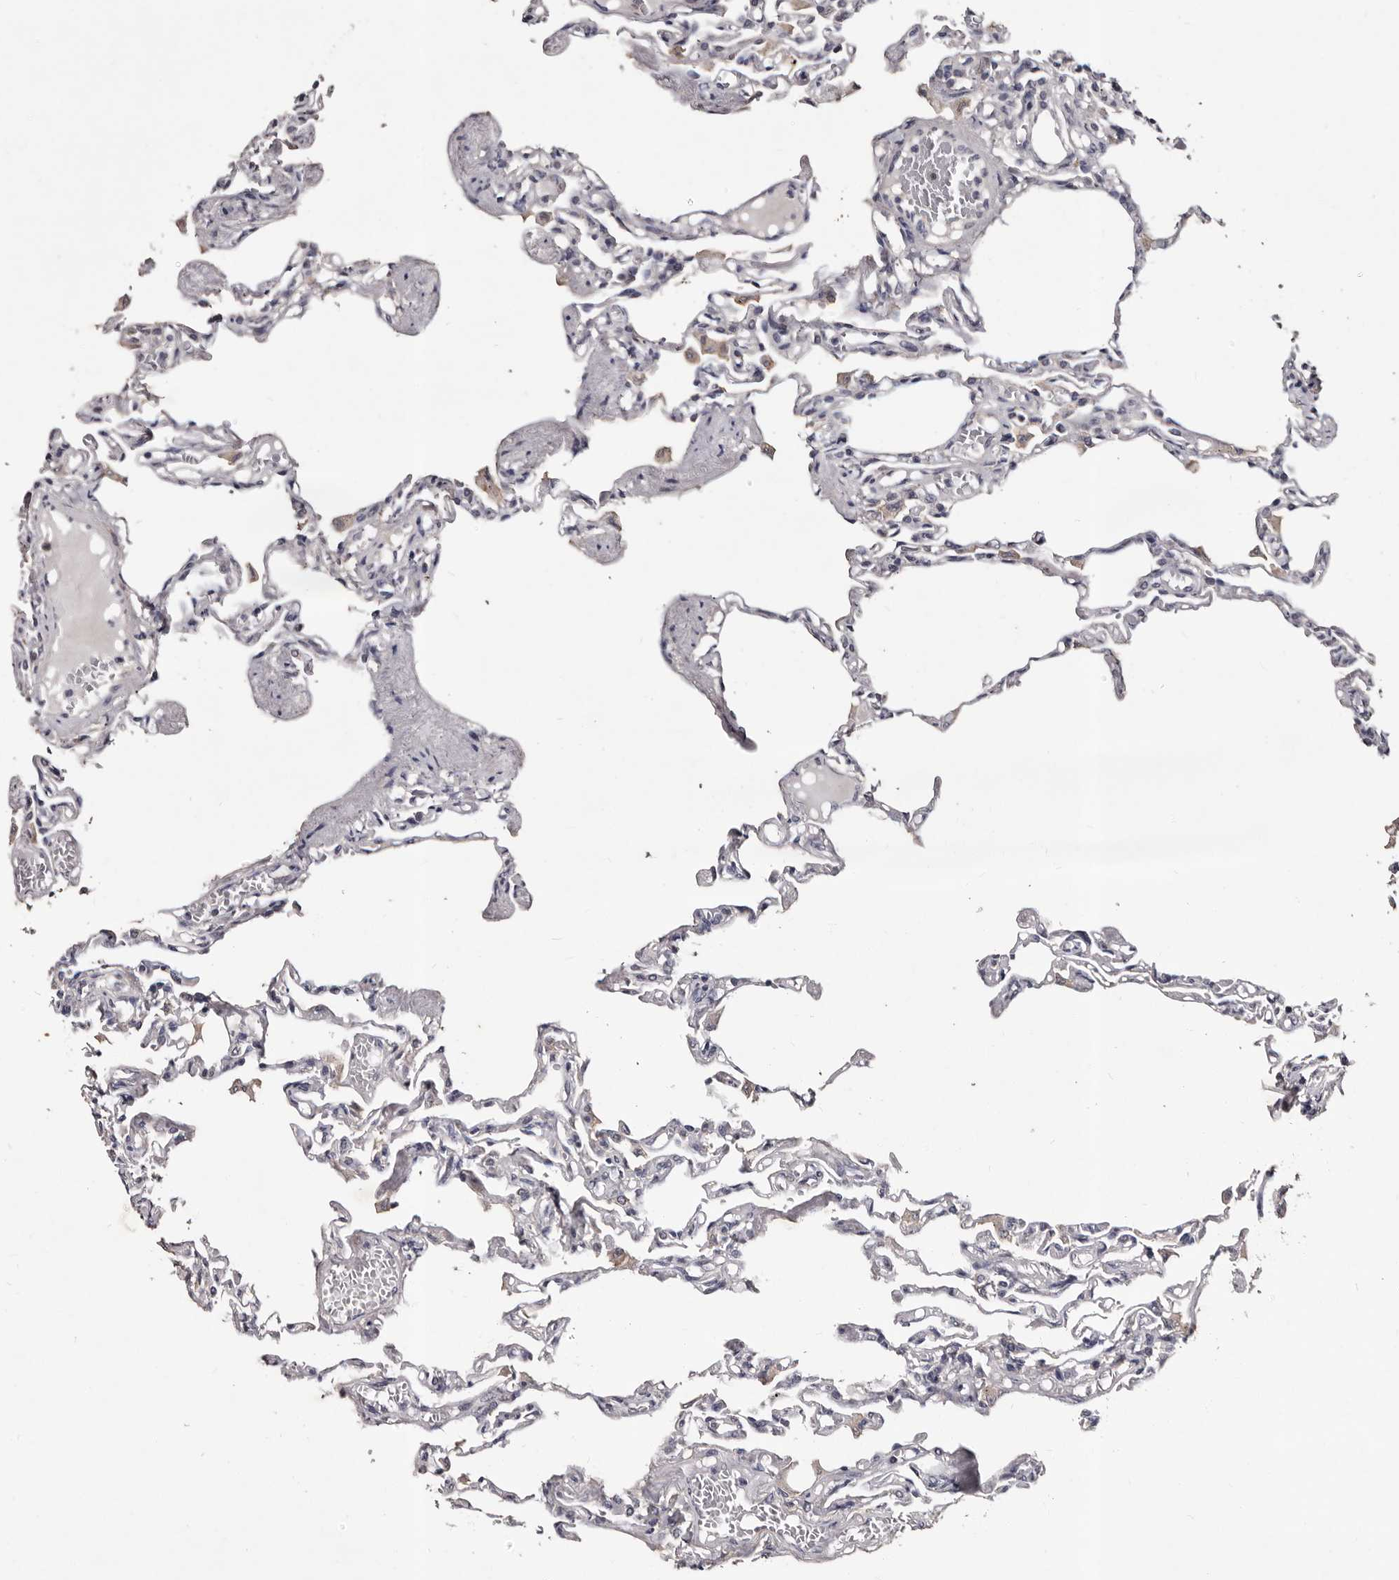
{"staining": {"intensity": "negative", "quantity": "none", "location": "none"}, "tissue": "lung", "cell_type": "Alveolar cells", "image_type": "normal", "snomed": [{"axis": "morphology", "description": "Normal tissue, NOS"}, {"axis": "topography", "description": "Lung"}], "caption": "There is no significant positivity in alveolar cells of lung. Brightfield microscopy of immunohistochemistry (IHC) stained with DAB (3,3'-diaminobenzidine) (brown) and hematoxylin (blue), captured at high magnification.", "gene": "MKRN3", "patient": {"sex": "male", "age": 21}}